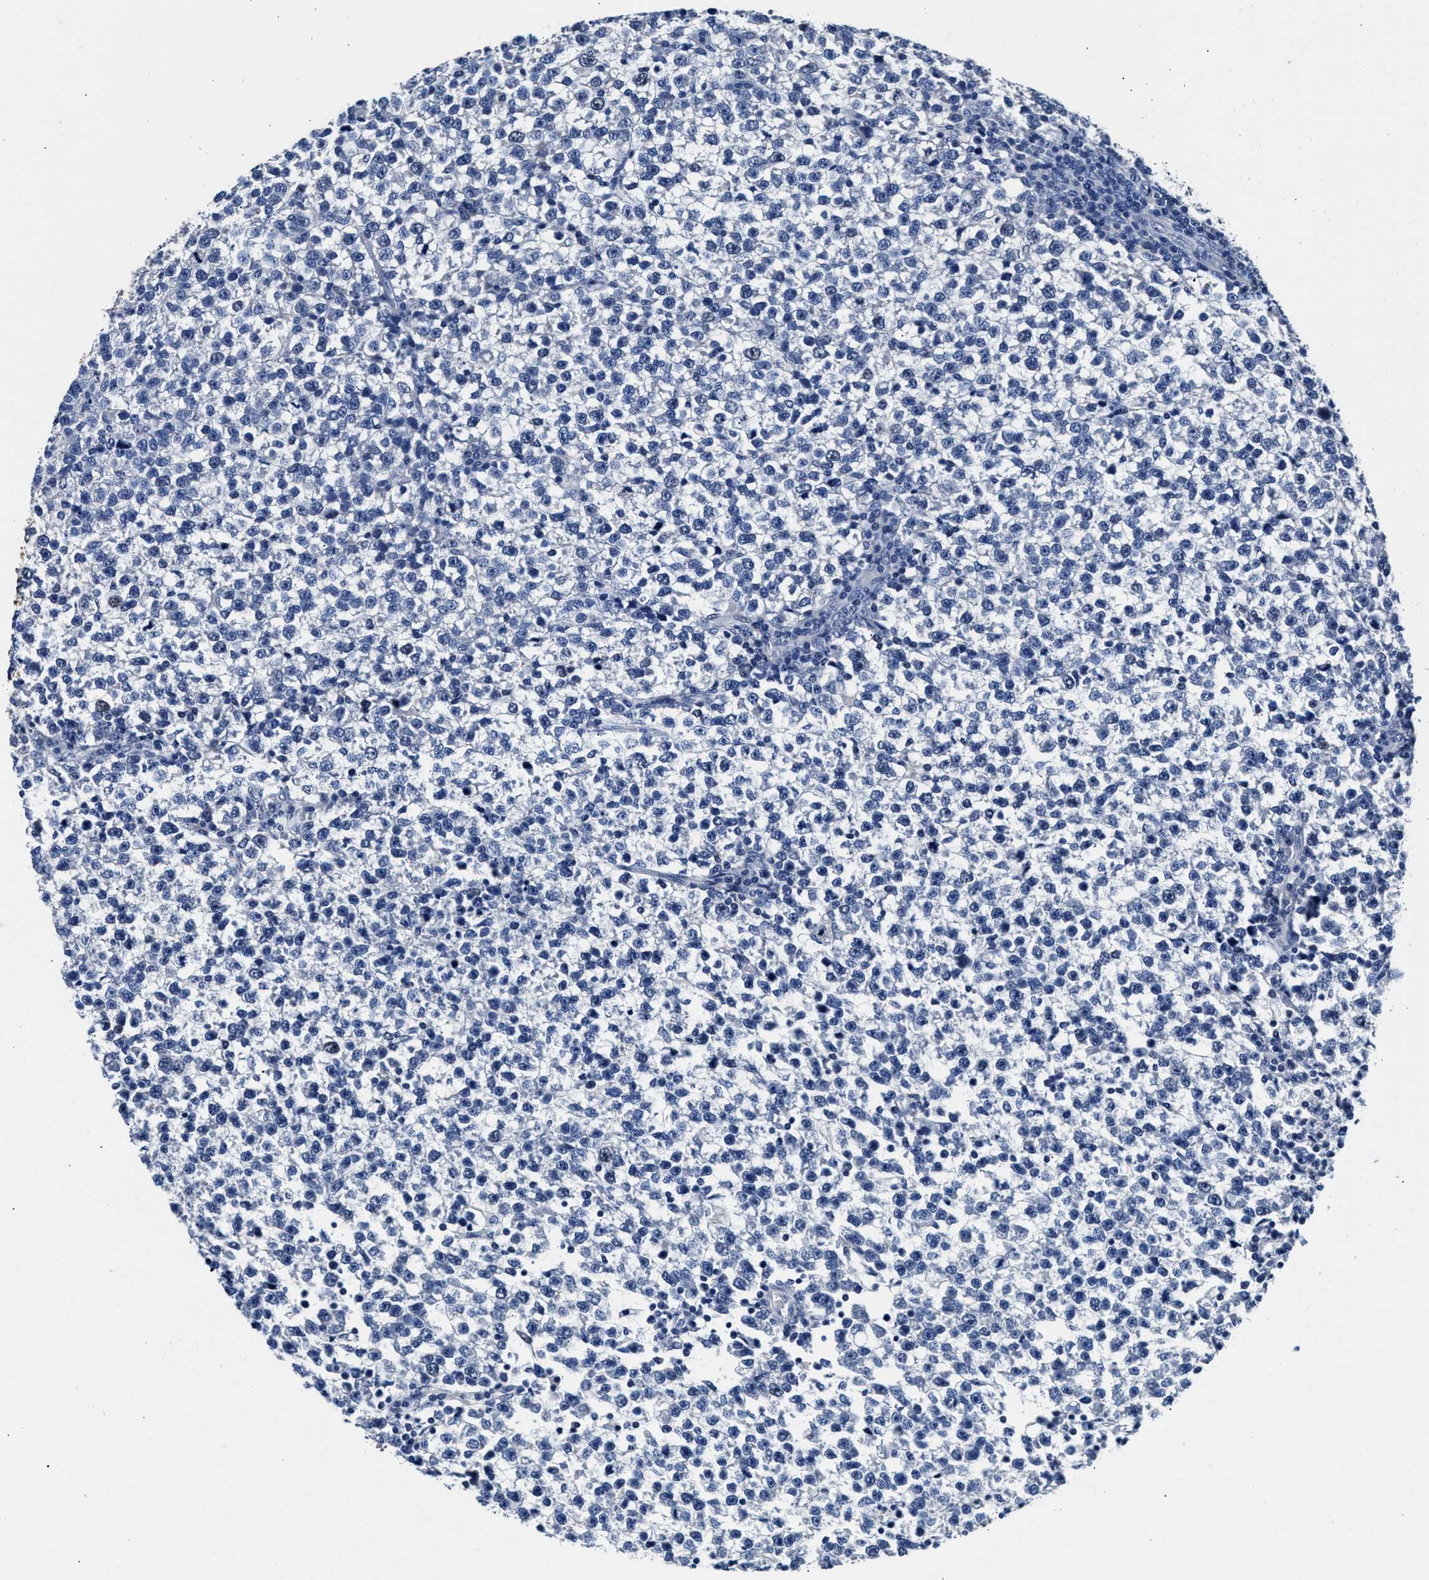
{"staining": {"intensity": "negative", "quantity": "none", "location": "none"}, "tissue": "testis cancer", "cell_type": "Tumor cells", "image_type": "cancer", "snomed": [{"axis": "morphology", "description": "Normal tissue, NOS"}, {"axis": "morphology", "description": "Seminoma, NOS"}, {"axis": "topography", "description": "Testis"}], "caption": "High magnification brightfield microscopy of testis cancer stained with DAB (brown) and counterstained with hematoxylin (blue): tumor cells show no significant staining. Nuclei are stained in blue.", "gene": "GSTM1", "patient": {"sex": "male", "age": 43}}